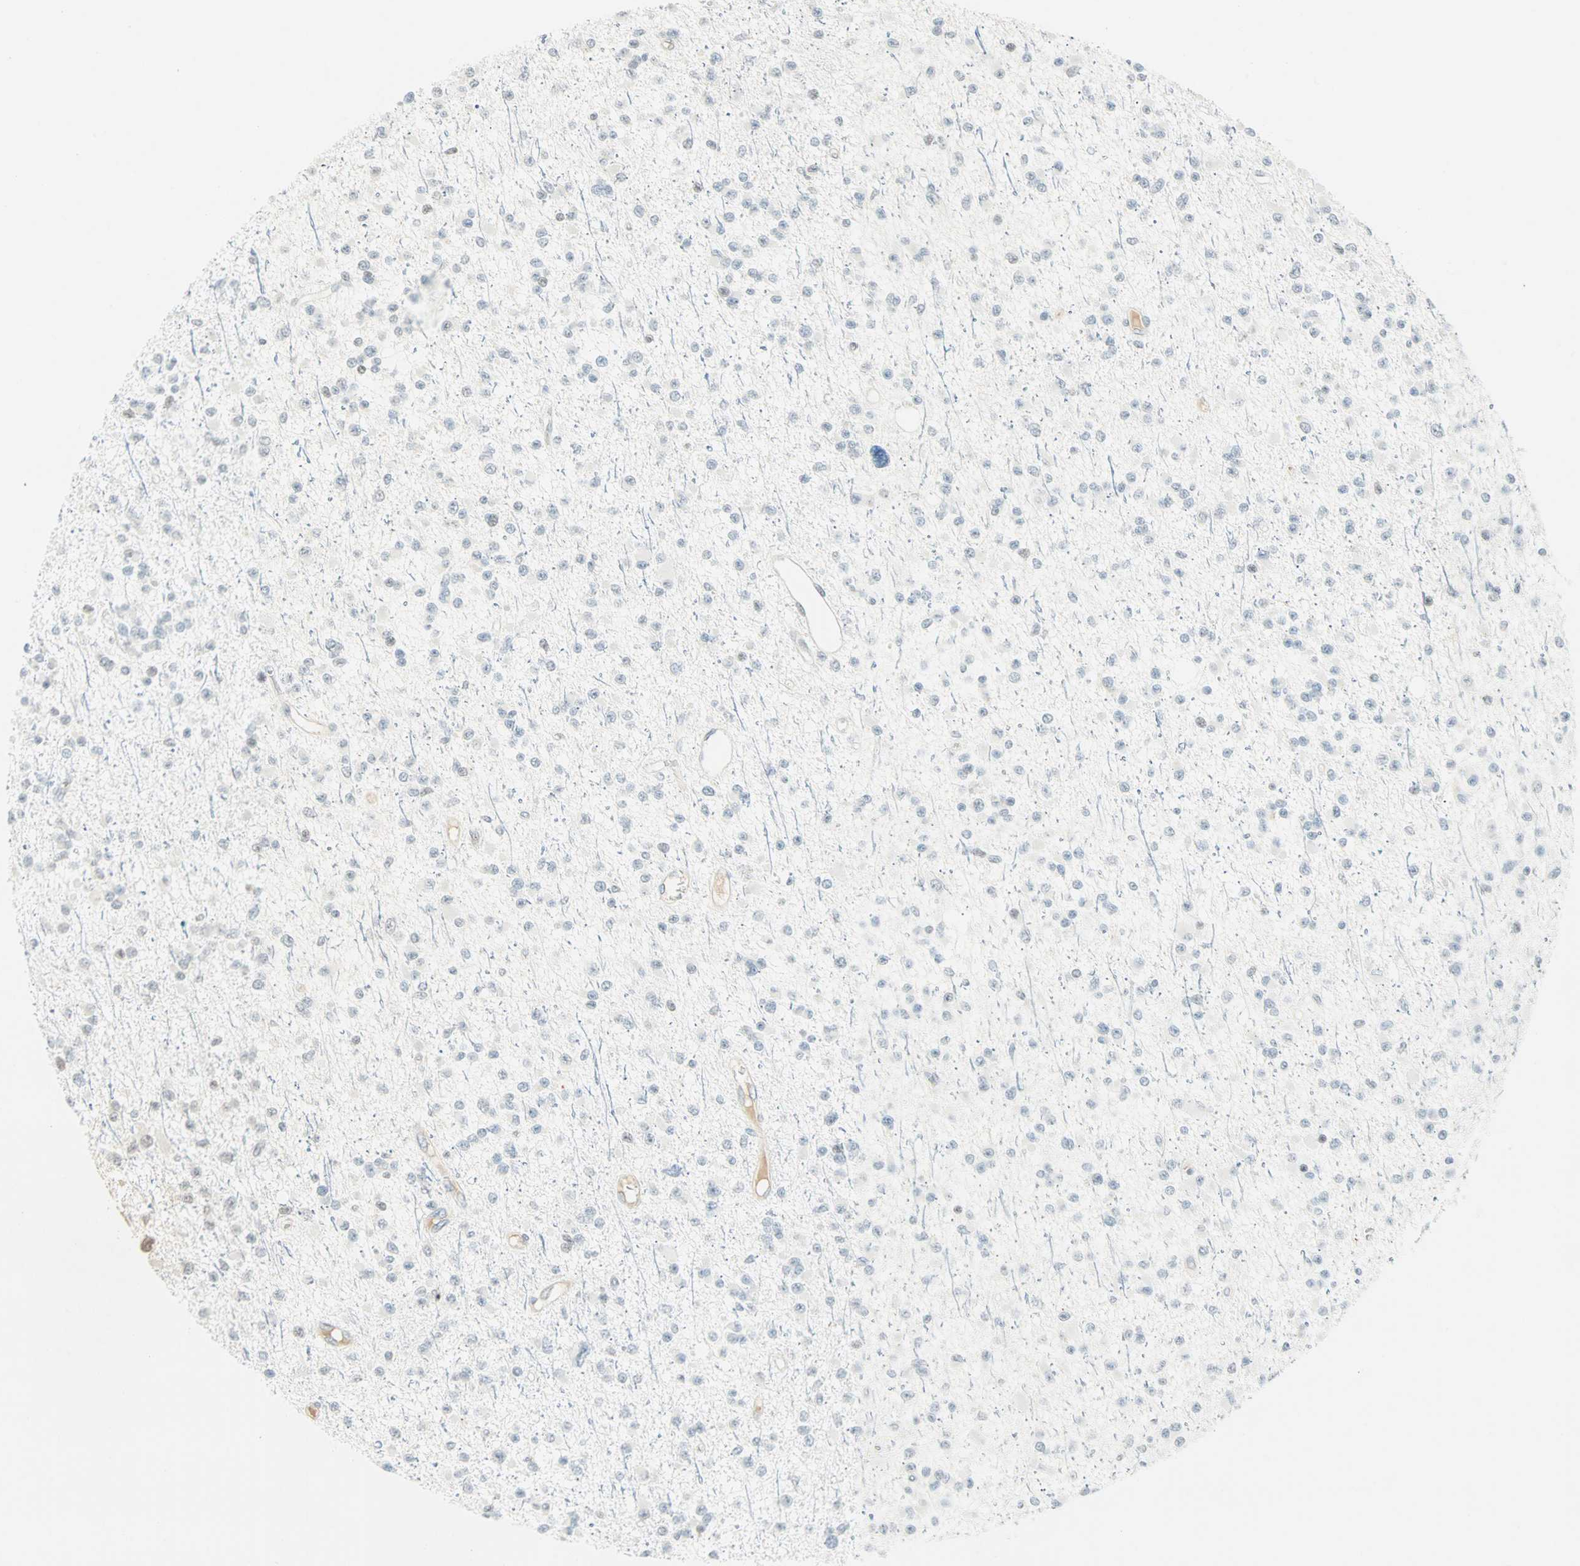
{"staining": {"intensity": "weak", "quantity": "<25%", "location": "nuclear"}, "tissue": "glioma", "cell_type": "Tumor cells", "image_type": "cancer", "snomed": [{"axis": "morphology", "description": "Glioma, malignant, Low grade"}, {"axis": "topography", "description": "Brain"}], "caption": "High magnification brightfield microscopy of glioma stained with DAB (brown) and counterstained with hematoxylin (blue): tumor cells show no significant staining.", "gene": "SMAD3", "patient": {"sex": "female", "age": 22}}